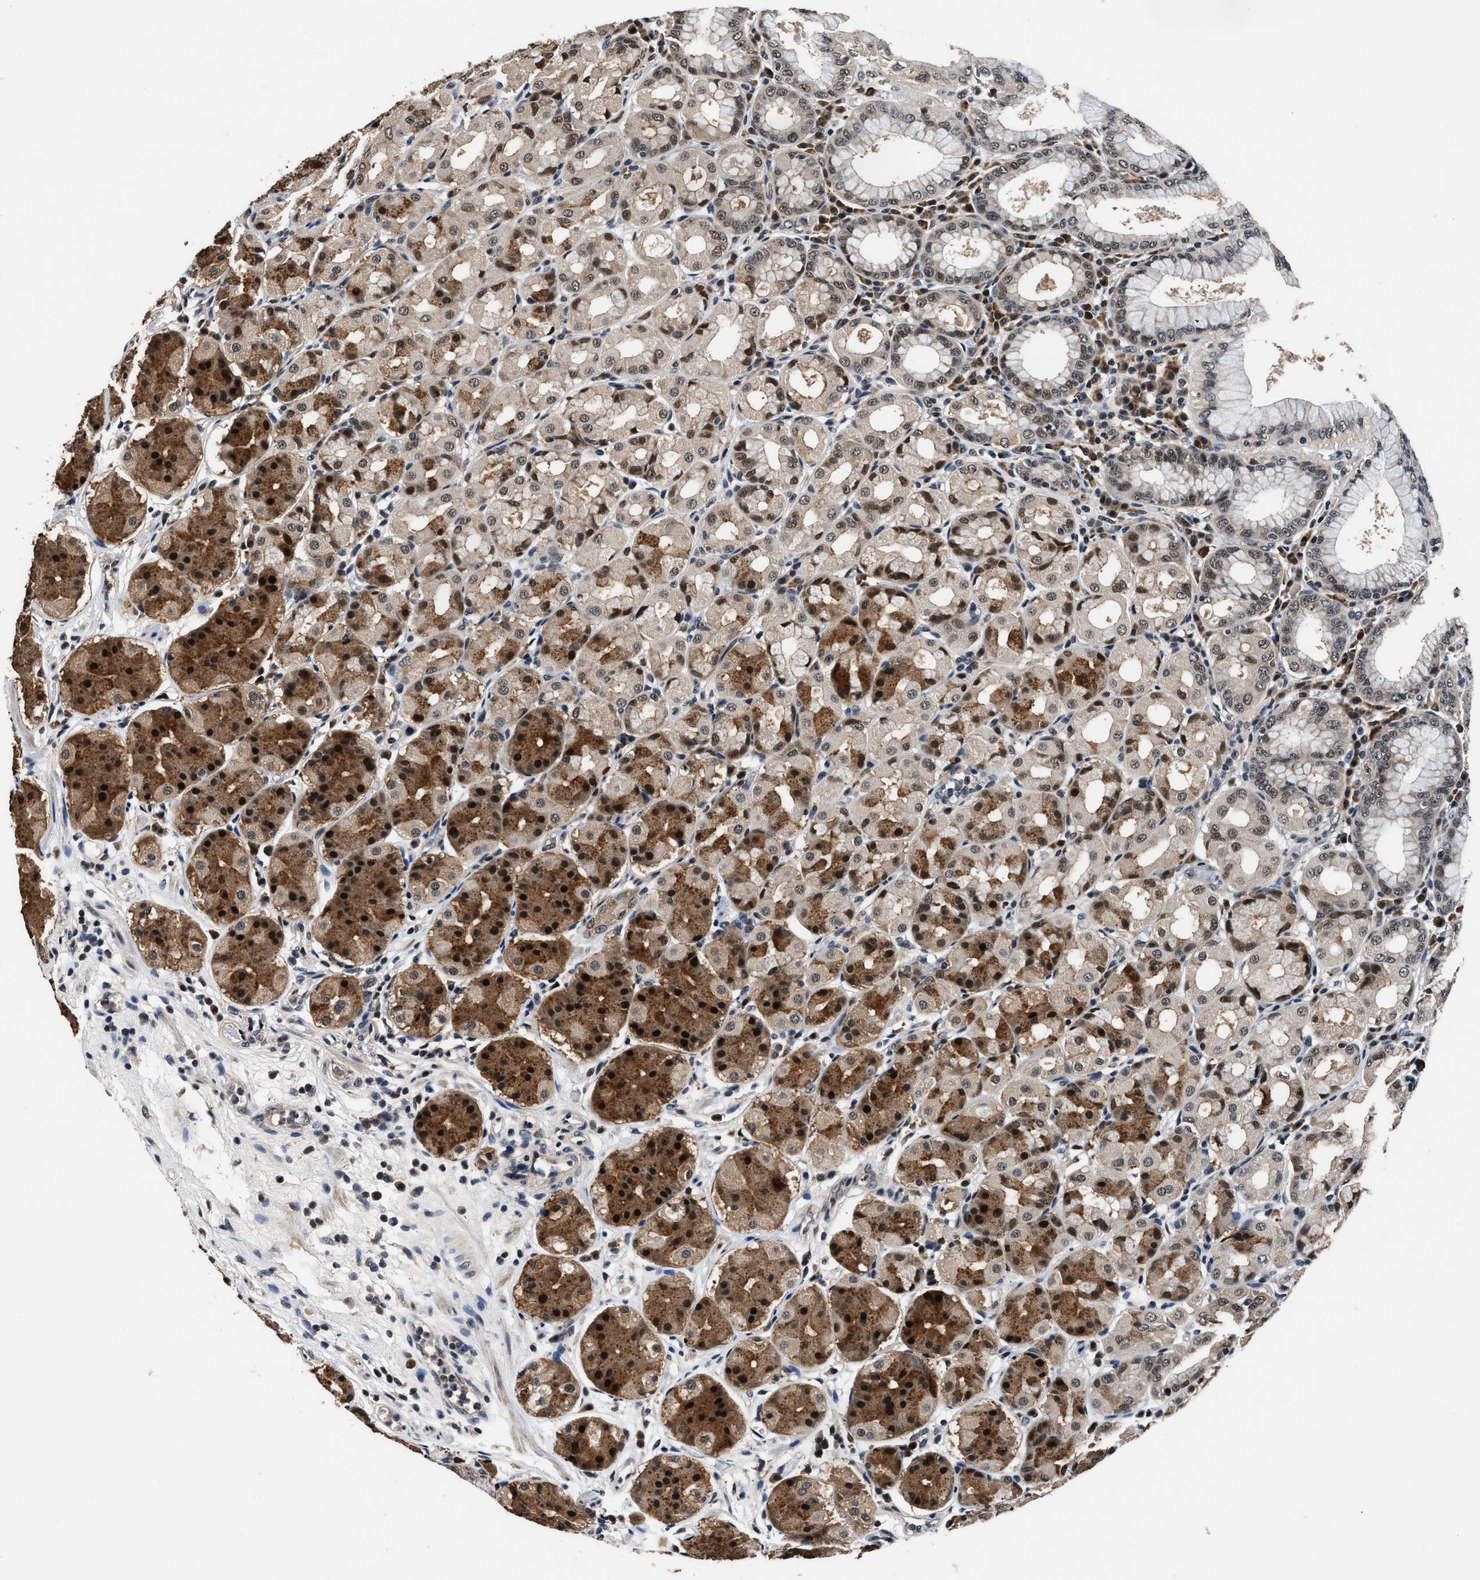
{"staining": {"intensity": "strong", "quantity": "25%-75%", "location": "cytoplasmic/membranous,nuclear"}, "tissue": "stomach", "cell_type": "Glandular cells", "image_type": "normal", "snomed": [{"axis": "morphology", "description": "Normal tissue, NOS"}, {"axis": "topography", "description": "Stomach"}, {"axis": "topography", "description": "Stomach, lower"}], "caption": "Brown immunohistochemical staining in unremarkable human stomach displays strong cytoplasmic/membranous,nuclear expression in about 25%-75% of glandular cells.", "gene": "USP16", "patient": {"sex": "female", "age": 56}}